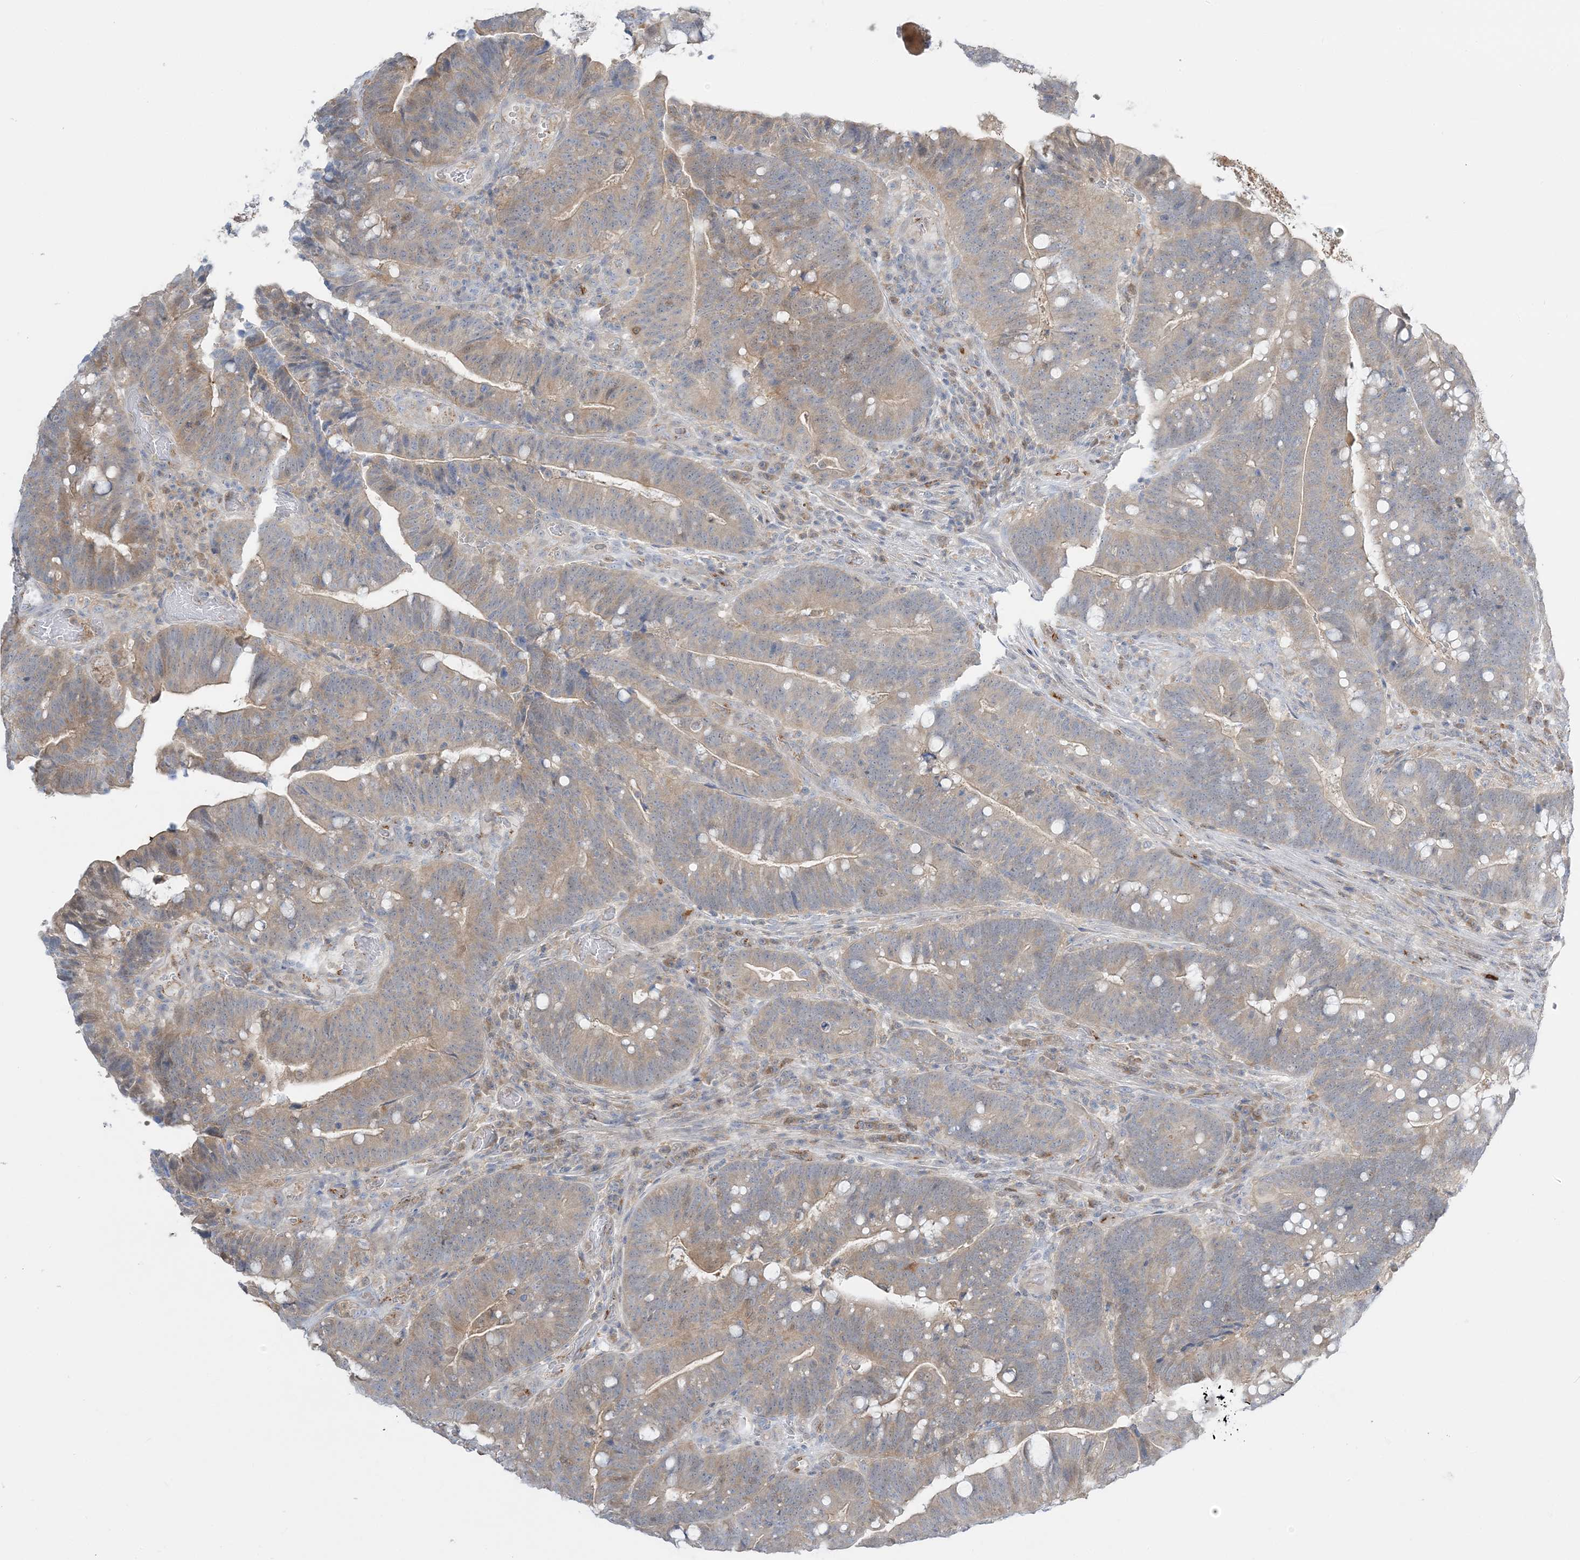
{"staining": {"intensity": "weak", "quantity": ">75%", "location": "cytoplasmic/membranous"}, "tissue": "colorectal cancer", "cell_type": "Tumor cells", "image_type": "cancer", "snomed": [{"axis": "morphology", "description": "Adenocarcinoma, NOS"}, {"axis": "topography", "description": "Colon"}], "caption": "Immunohistochemistry (IHC) photomicrograph of neoplastic tissue: human colorectal cancer (adenocarcinoma) stained using immunohistochemistry (IHC) exhibits low levels of weak protein expression localized specifically in the cytoplasmic/membranous of tumor cells, appearing as a cytoplasmic/membranous brown color.", "gene": "INPP1", "patient": {"sex": "female", "age": 66}}